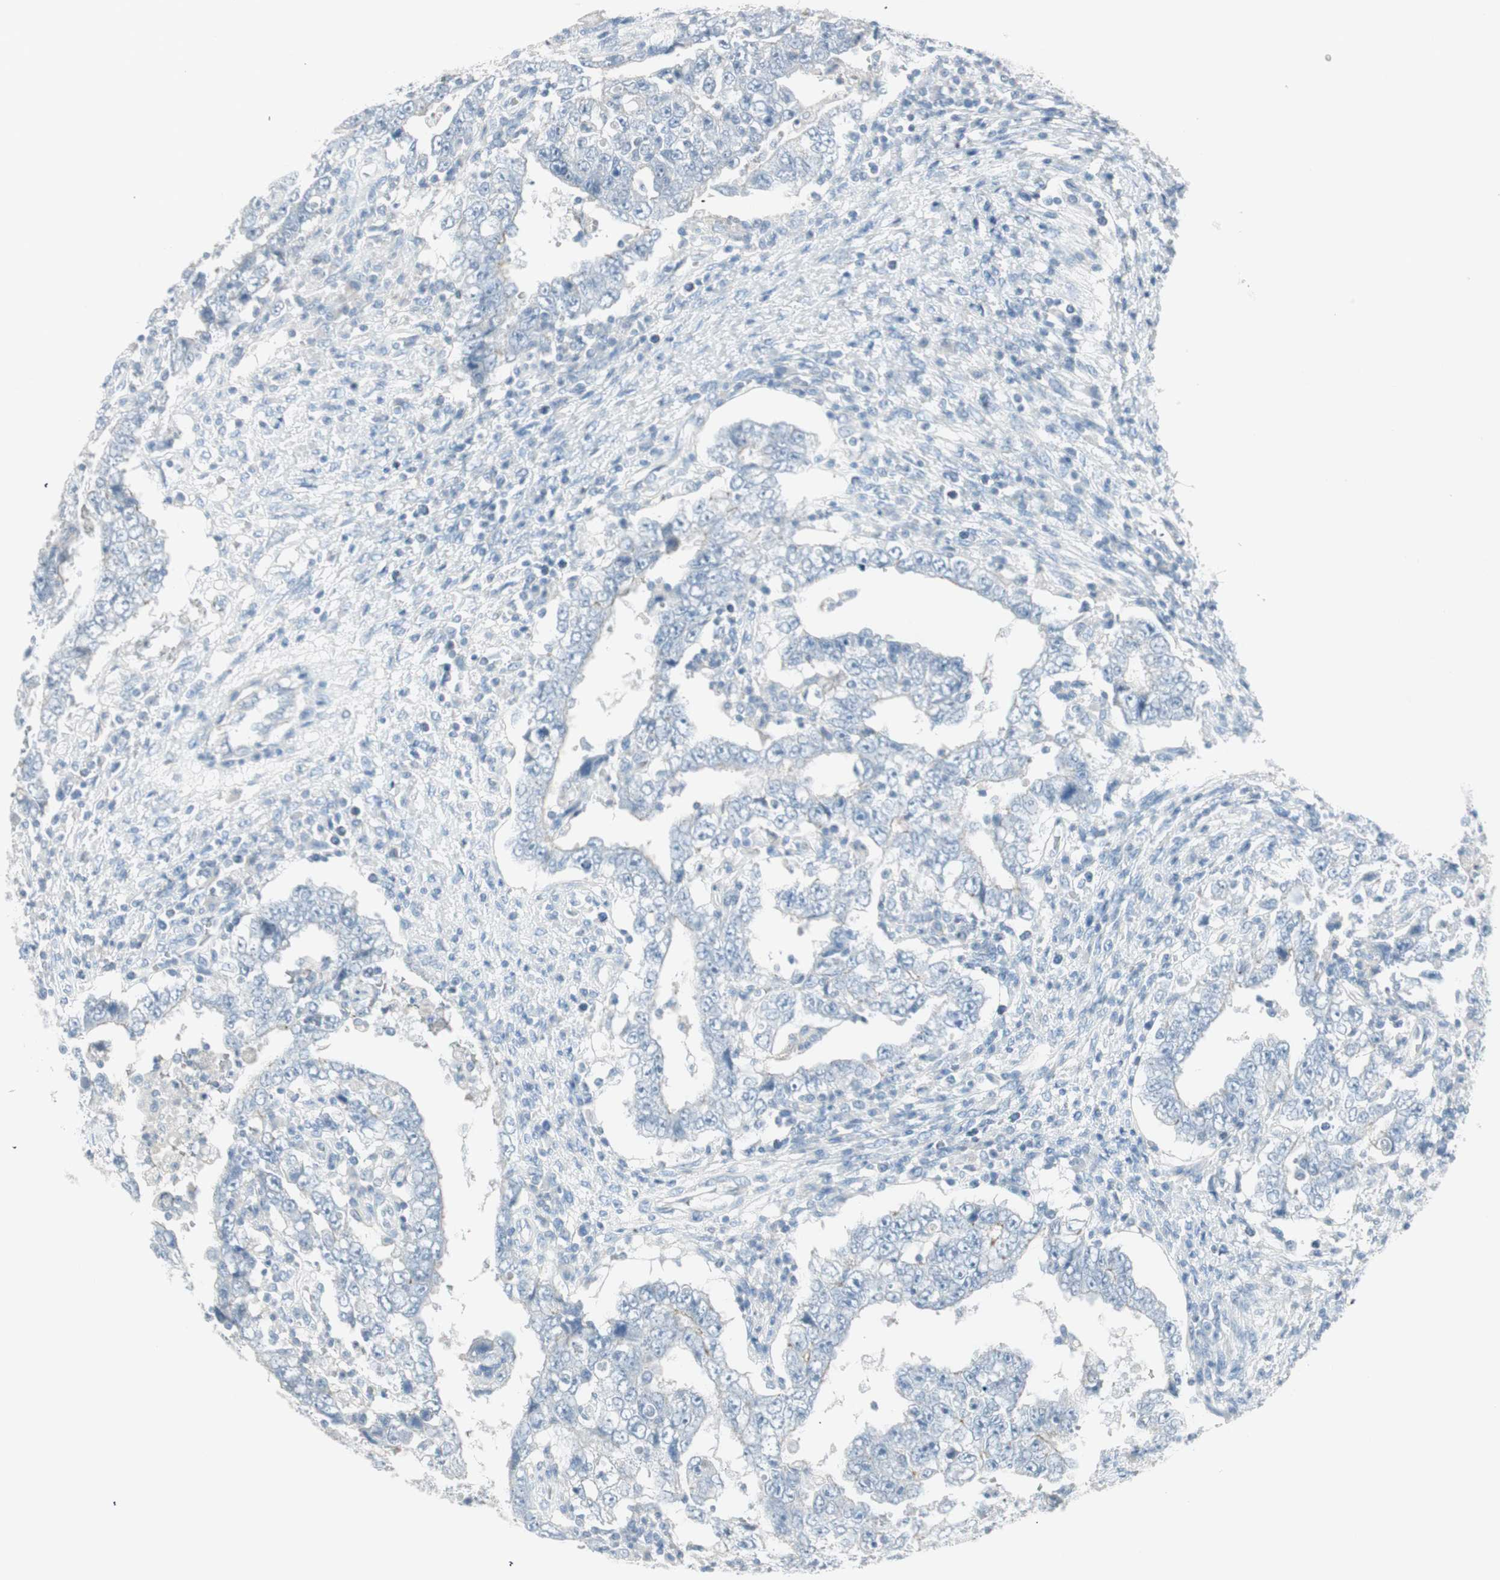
{"staining": {"intensity": "negative", "quantity": "none", "location": "none"}, "tissue": "testis cancer", "cell_type": "Tumor cells", "image_type": "cancer", "snomed": [{"axis": "morphology", "description": "Carcinoma, Embryonal, NOS"}, {"axis": "topography", "description": "Testis"}], "caption": "Immunohistochemical staining of testis embryonal carcinoma reveals no significant expression in tumor cells.", "gene": "ITLN2", "patient": {"sex": "male", "age": 26}}